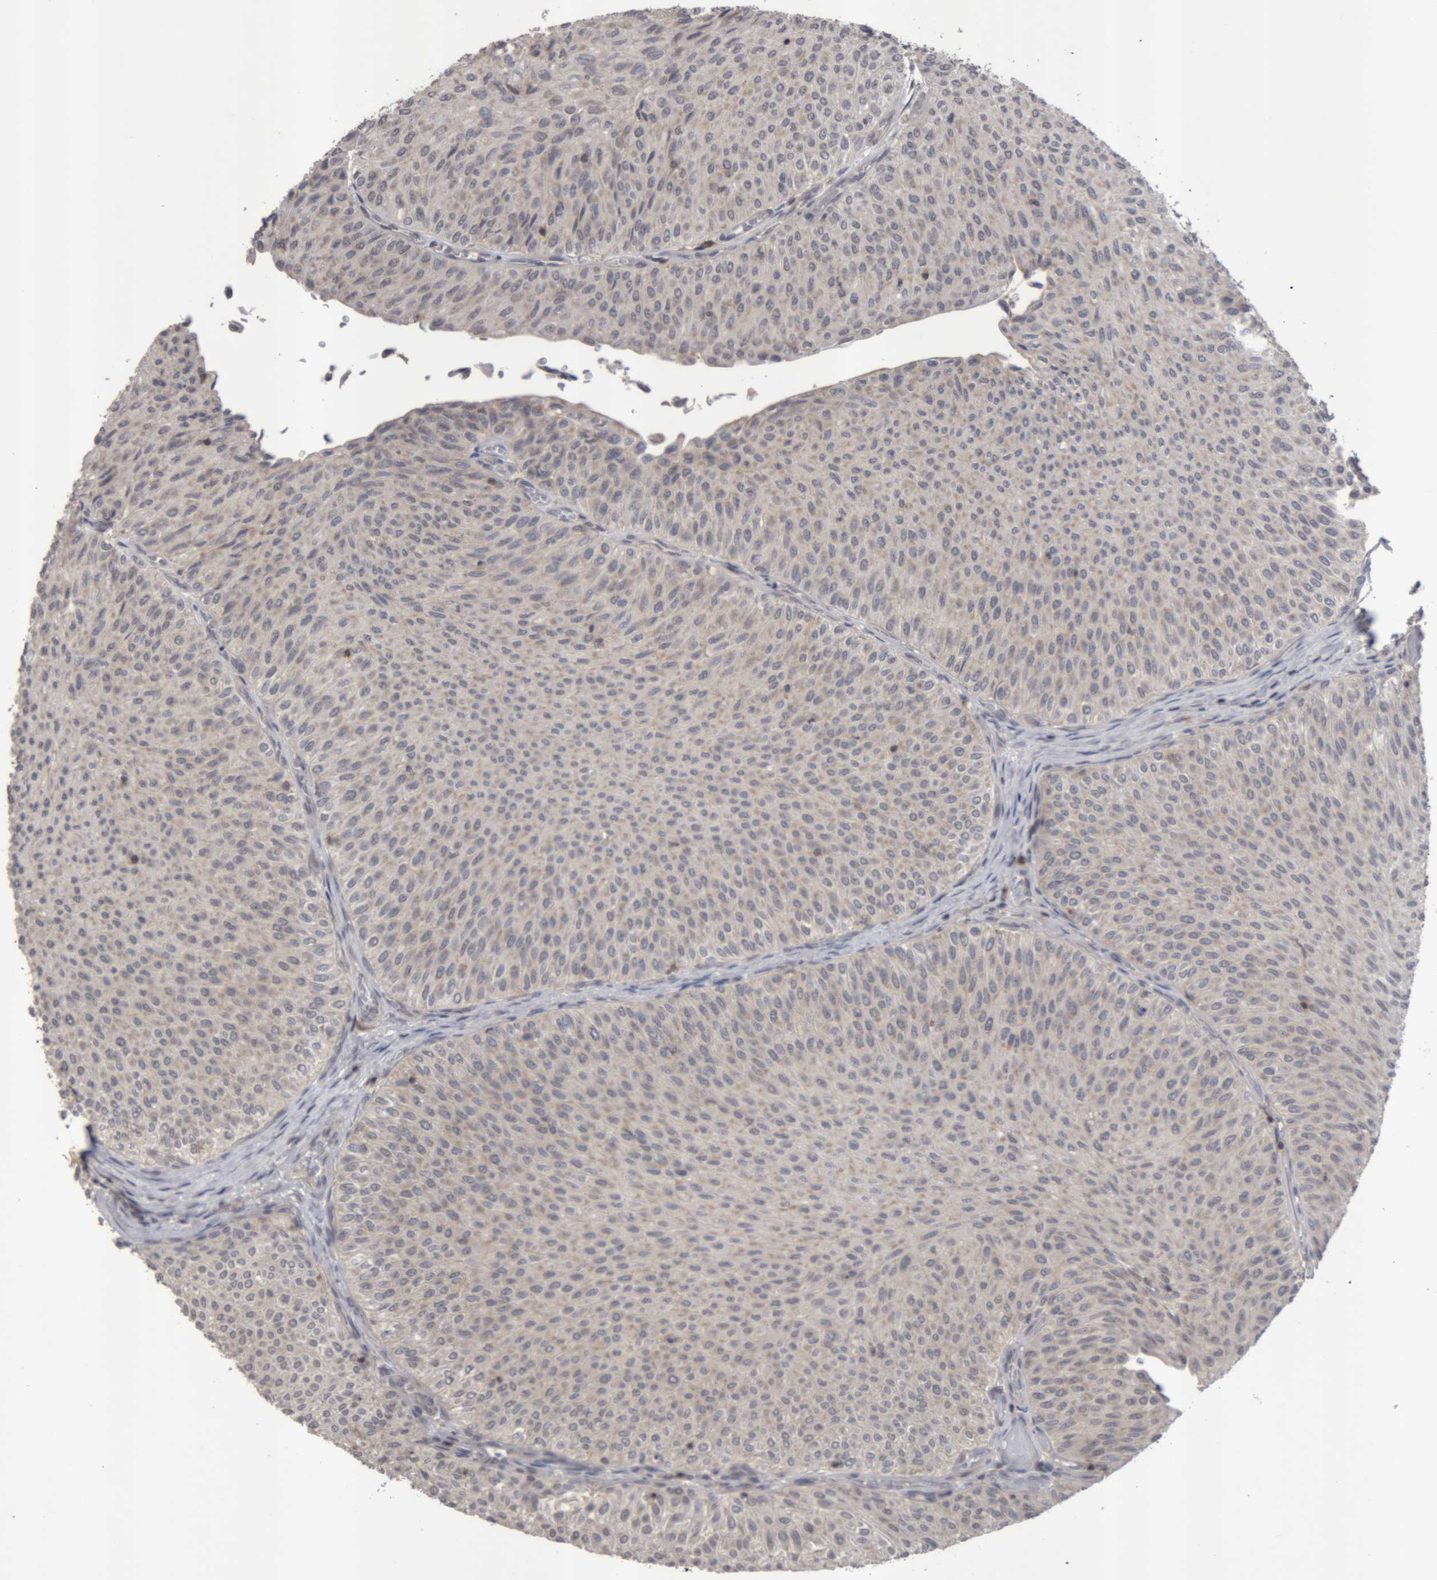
{"staining": {"intensity": "weak", "quantity": "<25%", "location": "cytoplasmic/membranous"}, "tissue": "urothelial cancer", "cell_type": "Tumor cells", "image_type": "cancer", "snomed": [{"axis": "morphology", "description": "Urothelial carcinoma, Low grade"}, {"axis": "topography", "description": "Urinary bladder"}], "caption": "Histopathology image shows no significant protein staining in tumor cells of urothelial cancer.", "gene": "NFATC2", "patient": {"sex": "male", "age": 78}}